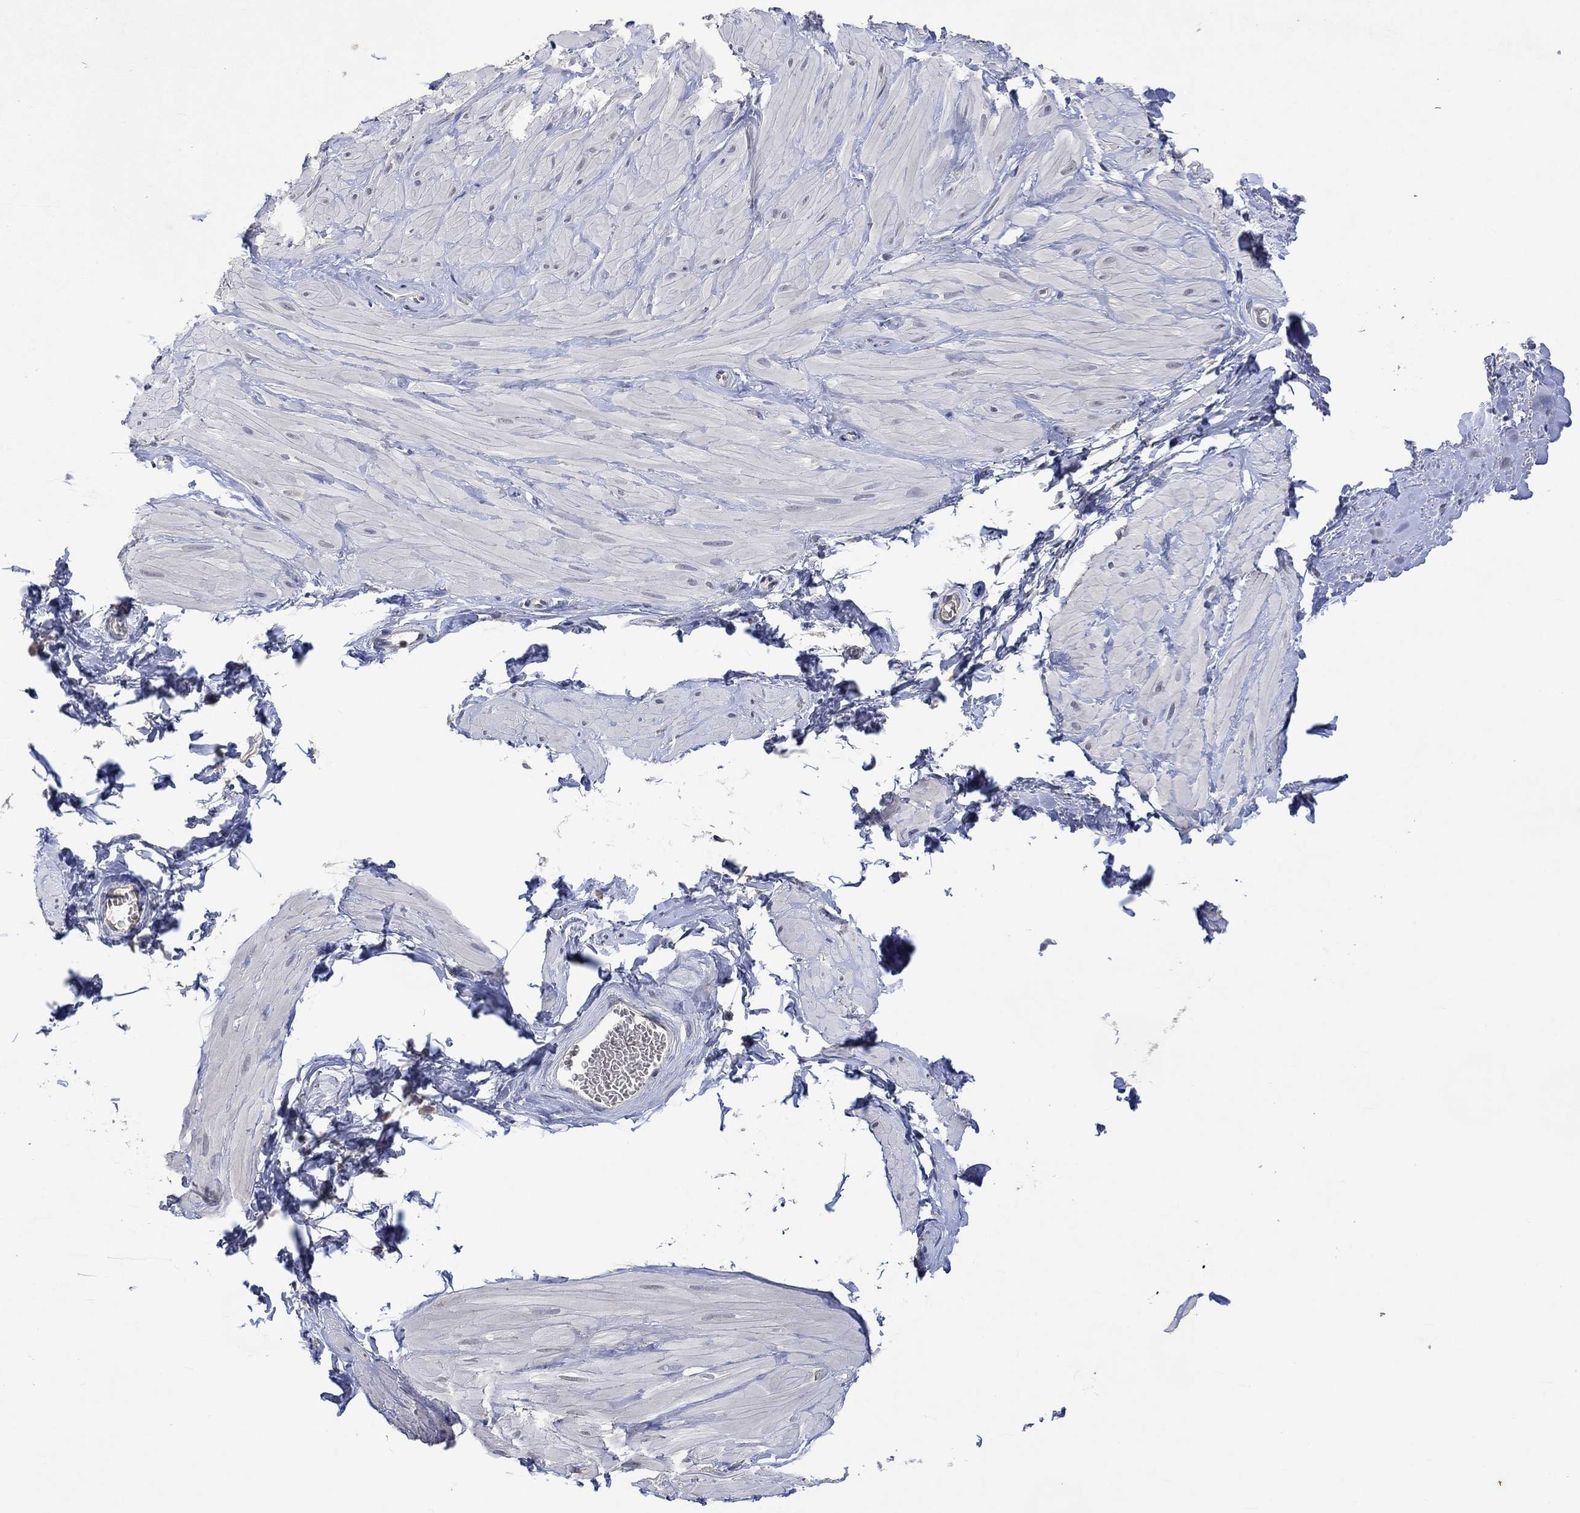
{"staining": {"intensity": "negative", "quantity": "none", "location": "none"}, "tissue": "adipose tissue", "cell_type": "Adipocytes", "image_type": "normal", "snomed": [{"axis": "morphology", "description": "Normal tissue, NOS"}, {"axis": "topography", "description": "Smooth muscle"}, {"axis": "topography", "description": "Peripheral nerve tissue"}], "caption": "Adipose tissue was stained to show a protein in brown. There is no significant positivity in adipocytes.", "gene": "PTPN20", "patient": {"sex": "male", "age": 22}}